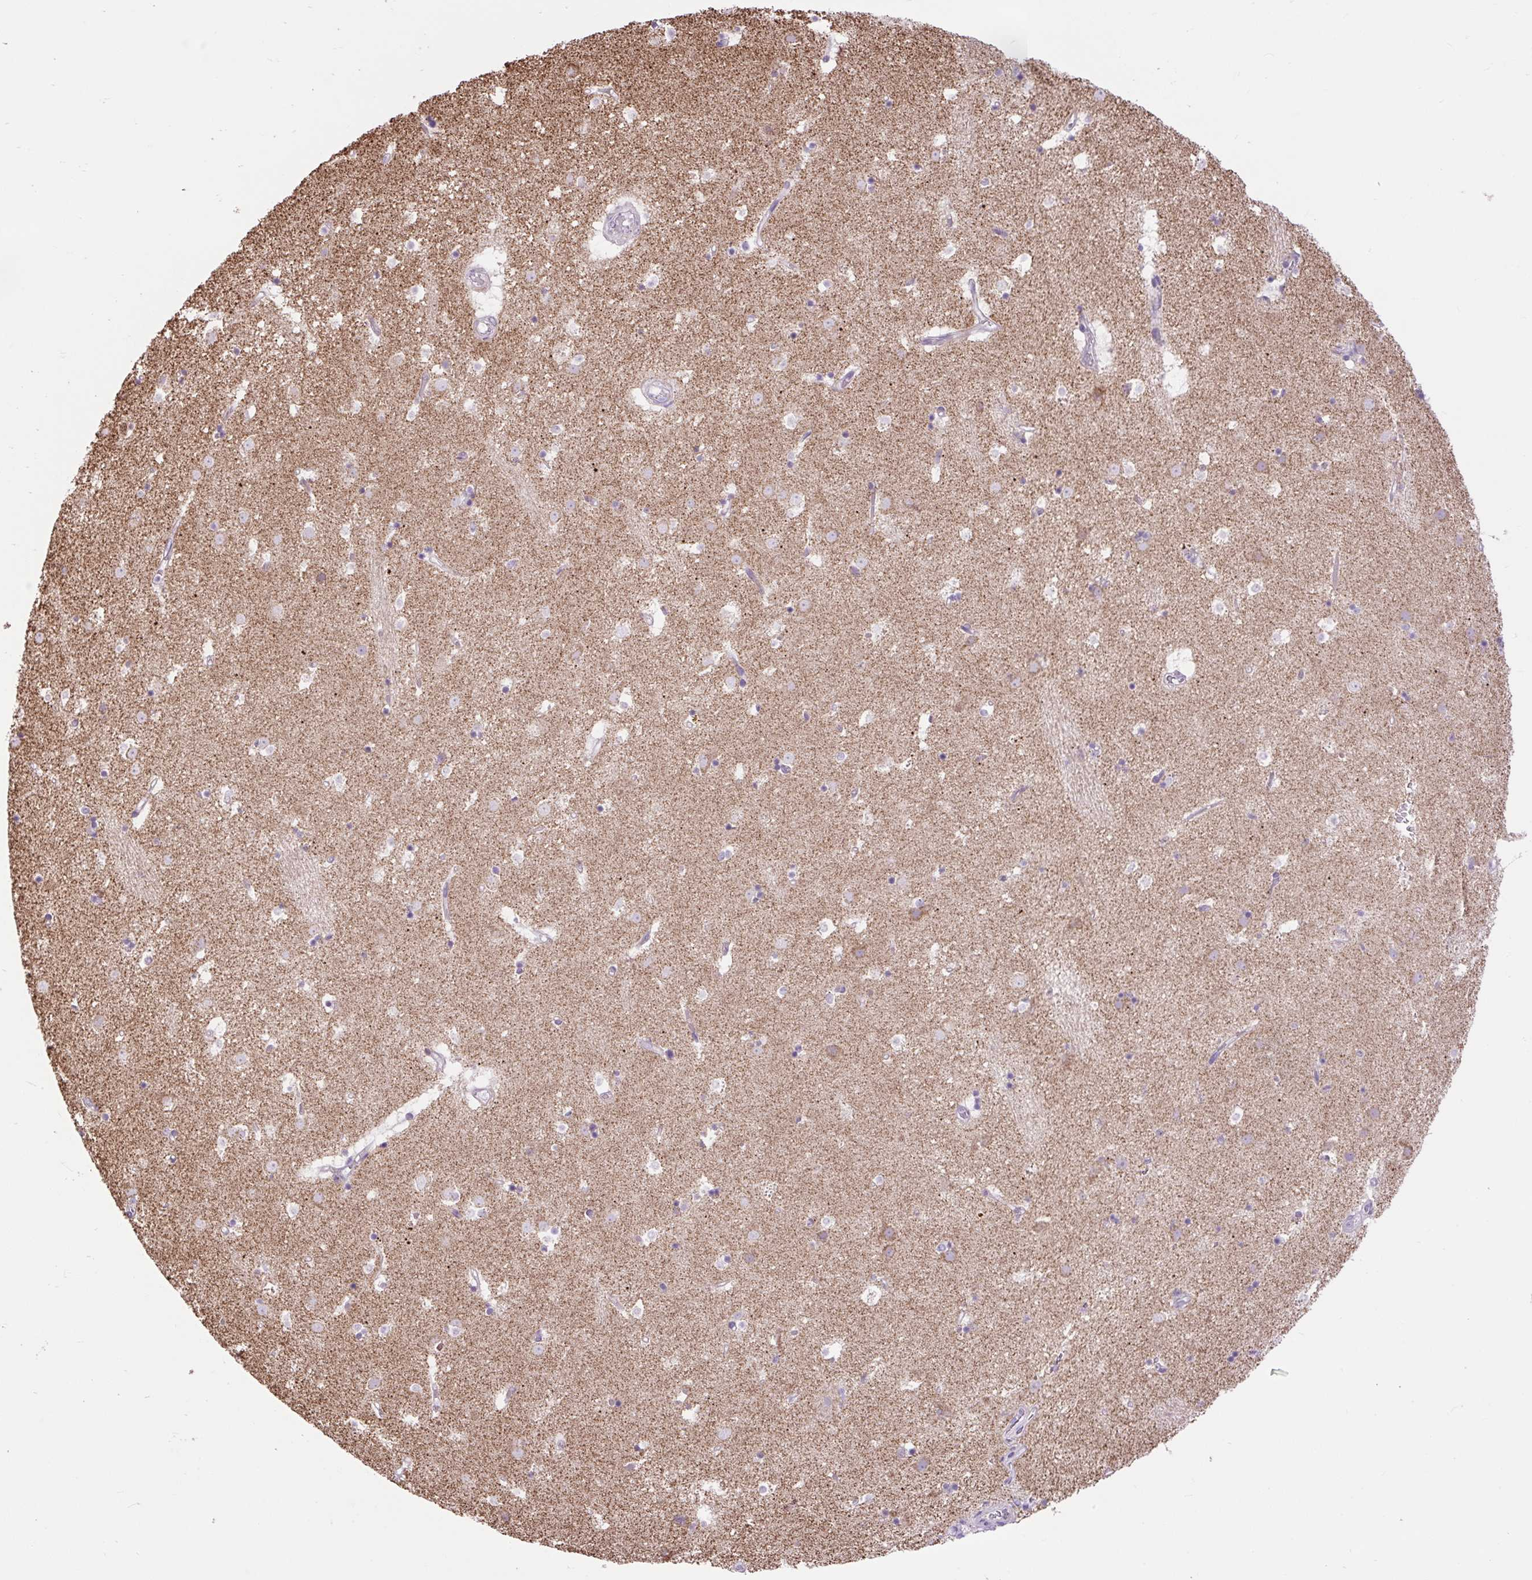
{"staining": {"intensity": "negative", "quantity": "none", "location": "none"}, "tissue": "caudate", "cell_type": "Glial cells", "image_type": "normal", "snomed": [{"axis": "morphology", "description": "Normal tissue, NOS"}, {"axis": "topography", "description": "Lateral ventricle wall"}], "caption": "IHC photomicrograph of normal caudate stained for a protein (brown), which demonstrates no staining in glial cells. The staining was performed using DAB (3,3'-diaminobenzidine) to visualize the protein expression in brown, while the nuclei were stained in blue with hematoxylin (Magnification: 20x).", "gene": "SCO2", "patient": {"sex": "male", "age": 58}}